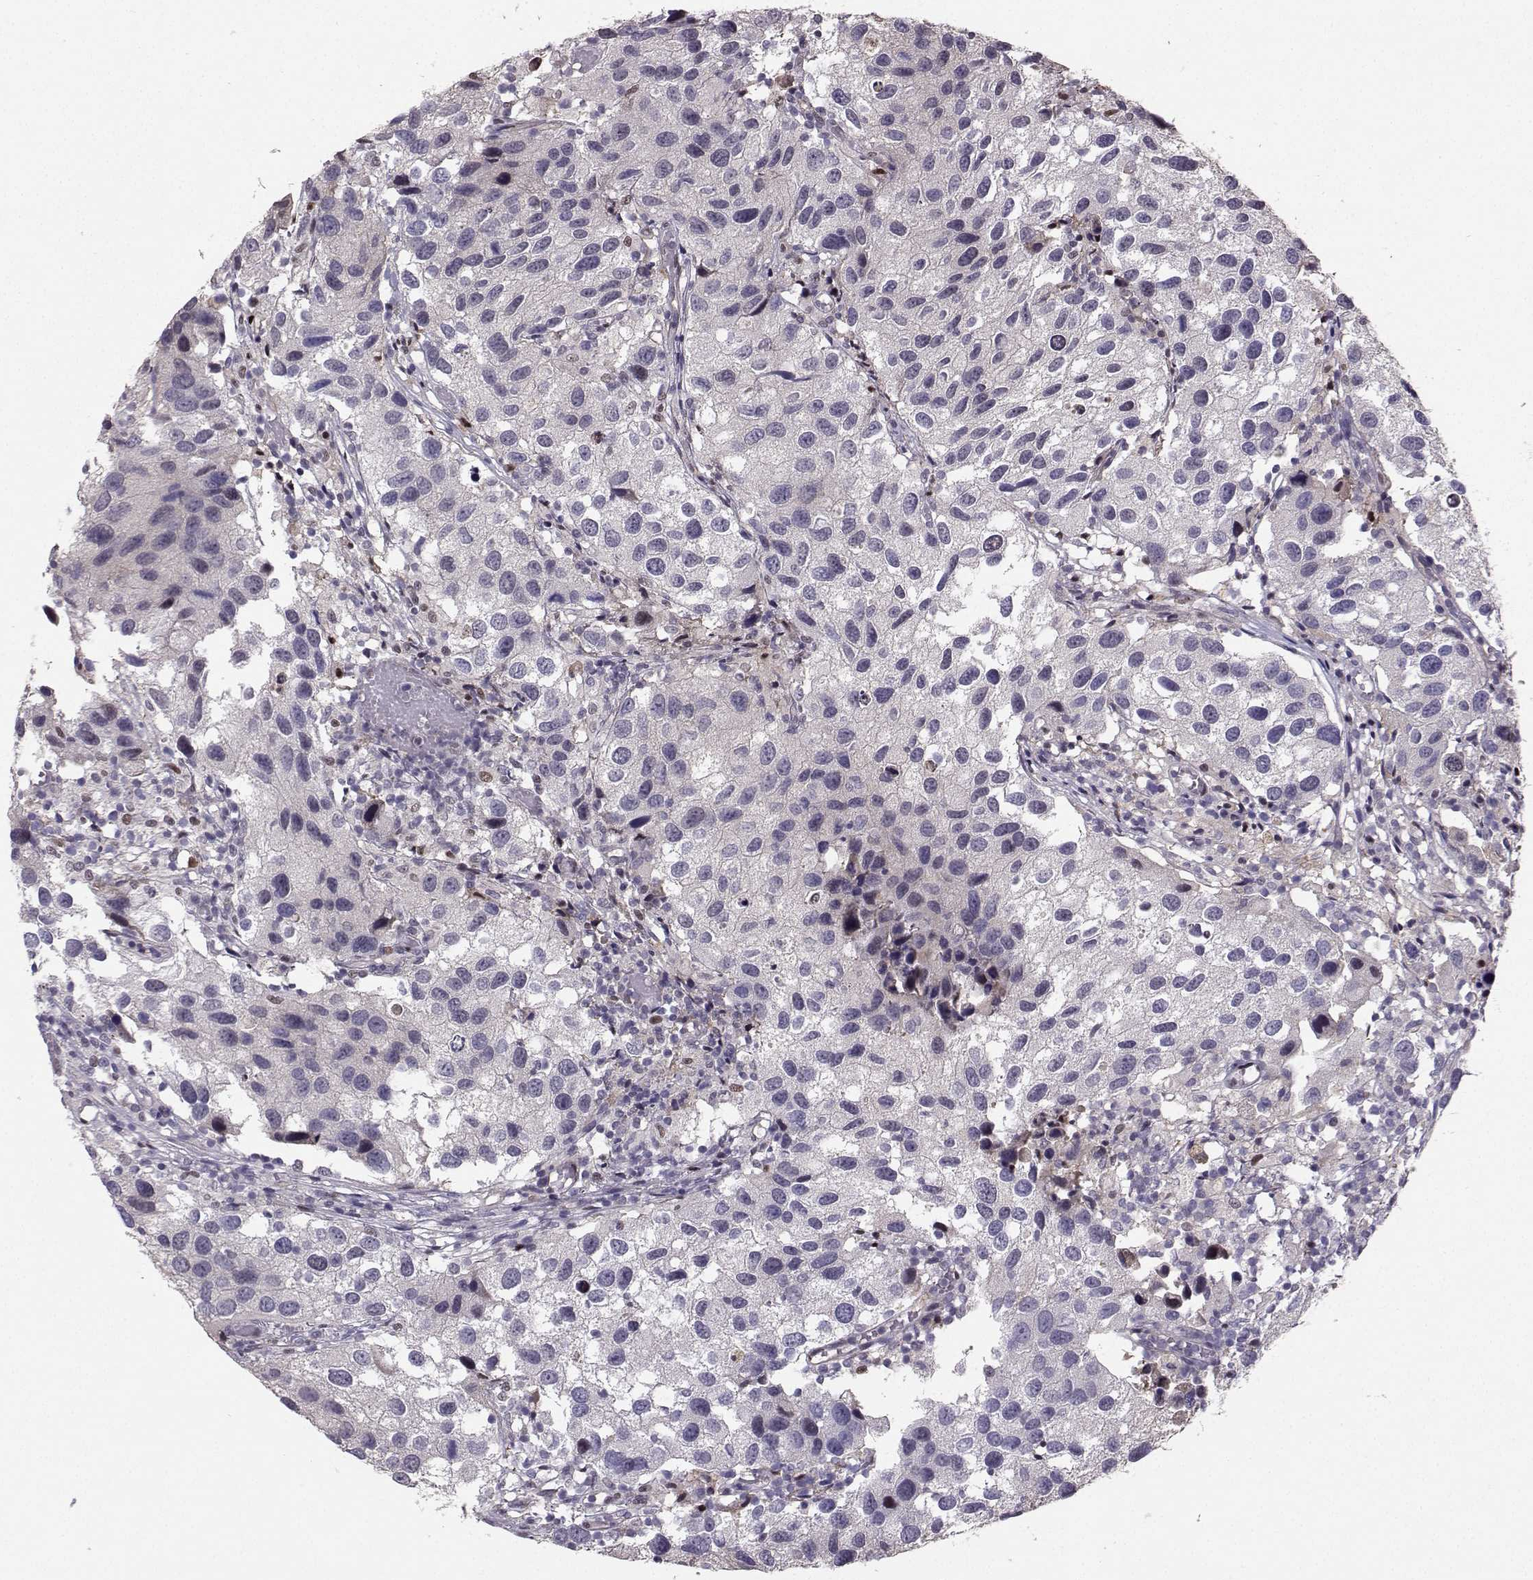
{"staining": {"intensity": "negative", "quantity": "none", "location": "none"}, "tissue": "urothelial cancer", "cell_type": "Tumor cells", "image_type": "cancer", "snomed": [{"axis": "morphology", "description": "Urothelial carcinoma, High grade"}, {"axis": "topography", "description": "Urinary bladder"}], "caption": "Immunohistochemical staining of human high-grade urothelial carcinoma reveals no significant staining in tumor cells.", "gene": "PKP2", "patient": {"sex": "male", "age": 79}}